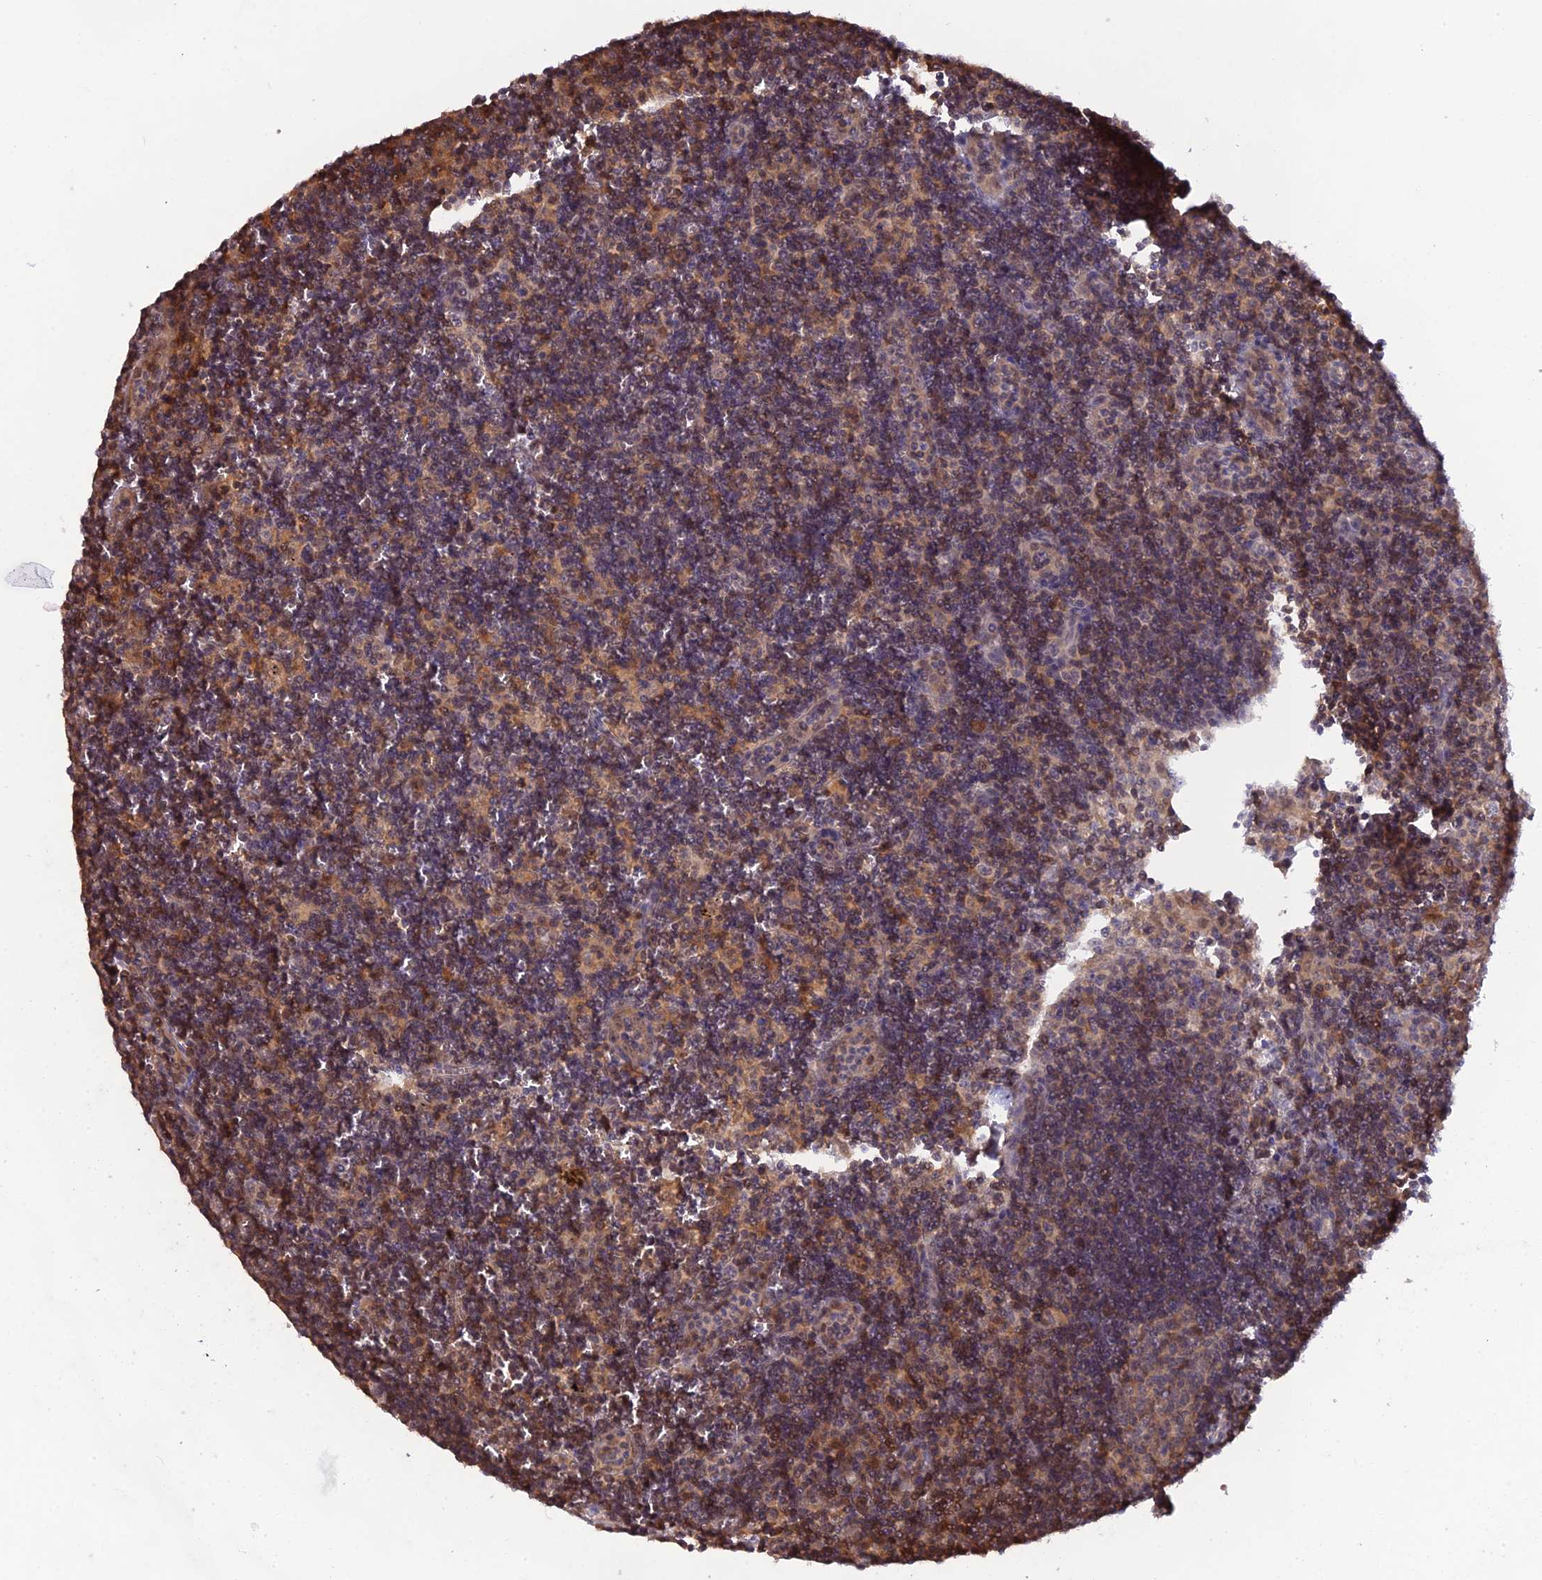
{"staining": {"intensity": "moderate", "quantity": "25%-75%", "location": "cytoplasmic/membranous,nuclear"}, "tissue": "lymph node", "cell_type": "Germinal center cells", "image_type": "normal", "snomed": [{"axis": "morphology", "description": "Normal tissue, NOS"}, {"axis": "topography", "description": "Lymph node"}], "caption": "Moderate cytoplasmic/membranous,nuclear positivity for a protein is seen in approximately 25%-75% of germinal center cells of normal lymph node using immunohistochemistry (IHC).", "gene": "HINT1", "patient": {"sex": "female", "age": 32}}